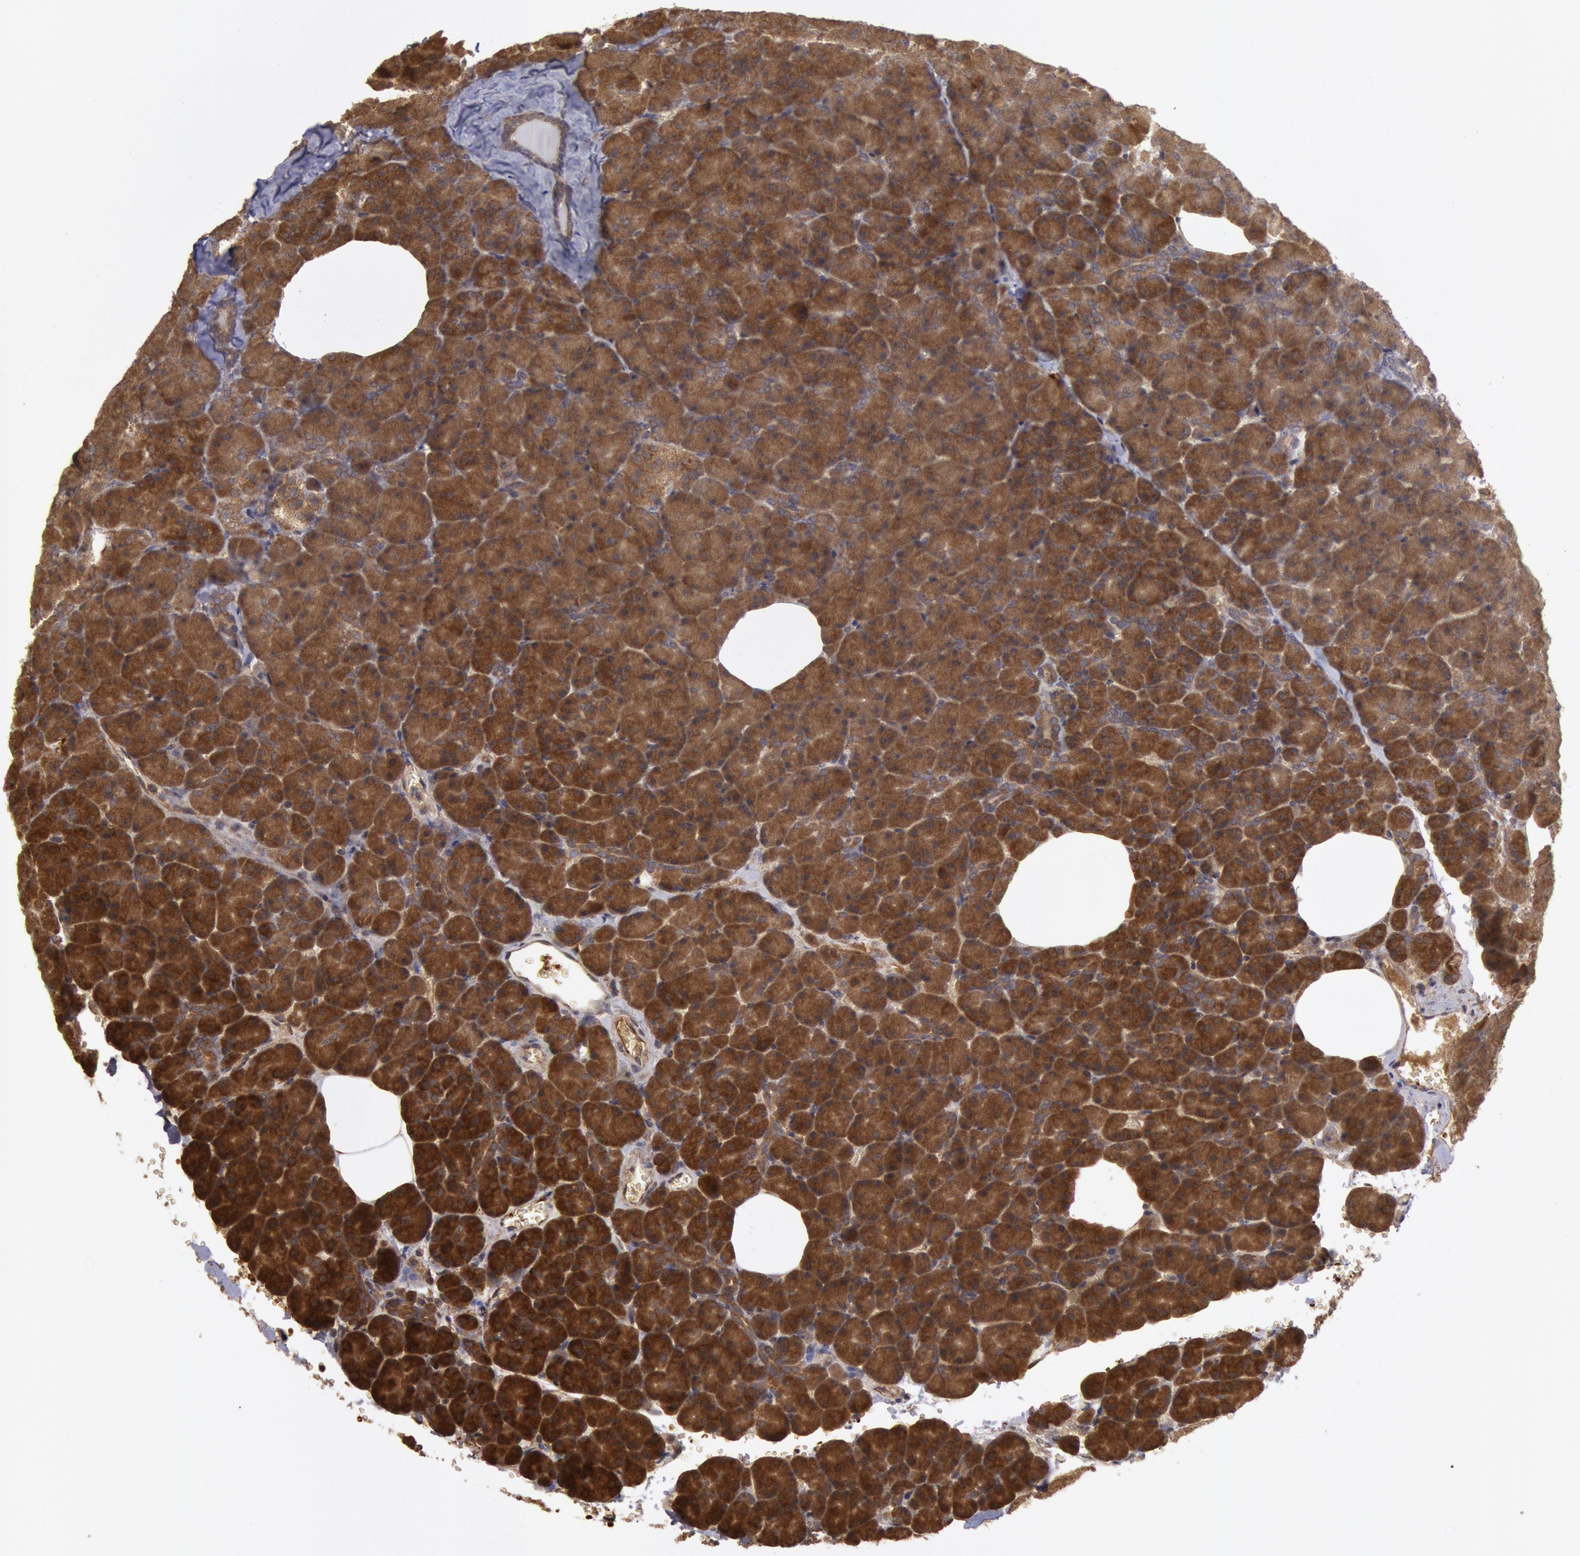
{"staining": {"intensity": "strong", "quantity": ">75%", "location": "cytoplasmic/membranous"}, "tissue": "pancreas", "cell_type": "Exocrine glandular cells", "image_type": "normal", "snomed": [{"axis": "morphology", "description": "Normal tissue, NOS"}, {"axis": "topography", "description": "Pancreas"}], "caption": "Human pancreas stained for a protein (brown) reveals strong cytoplasmic/membranous positive positivity in approximately >75% of exocrine glandular cells.", "gene": "USP14", "patient": {"sex": "female", "age": 35}}